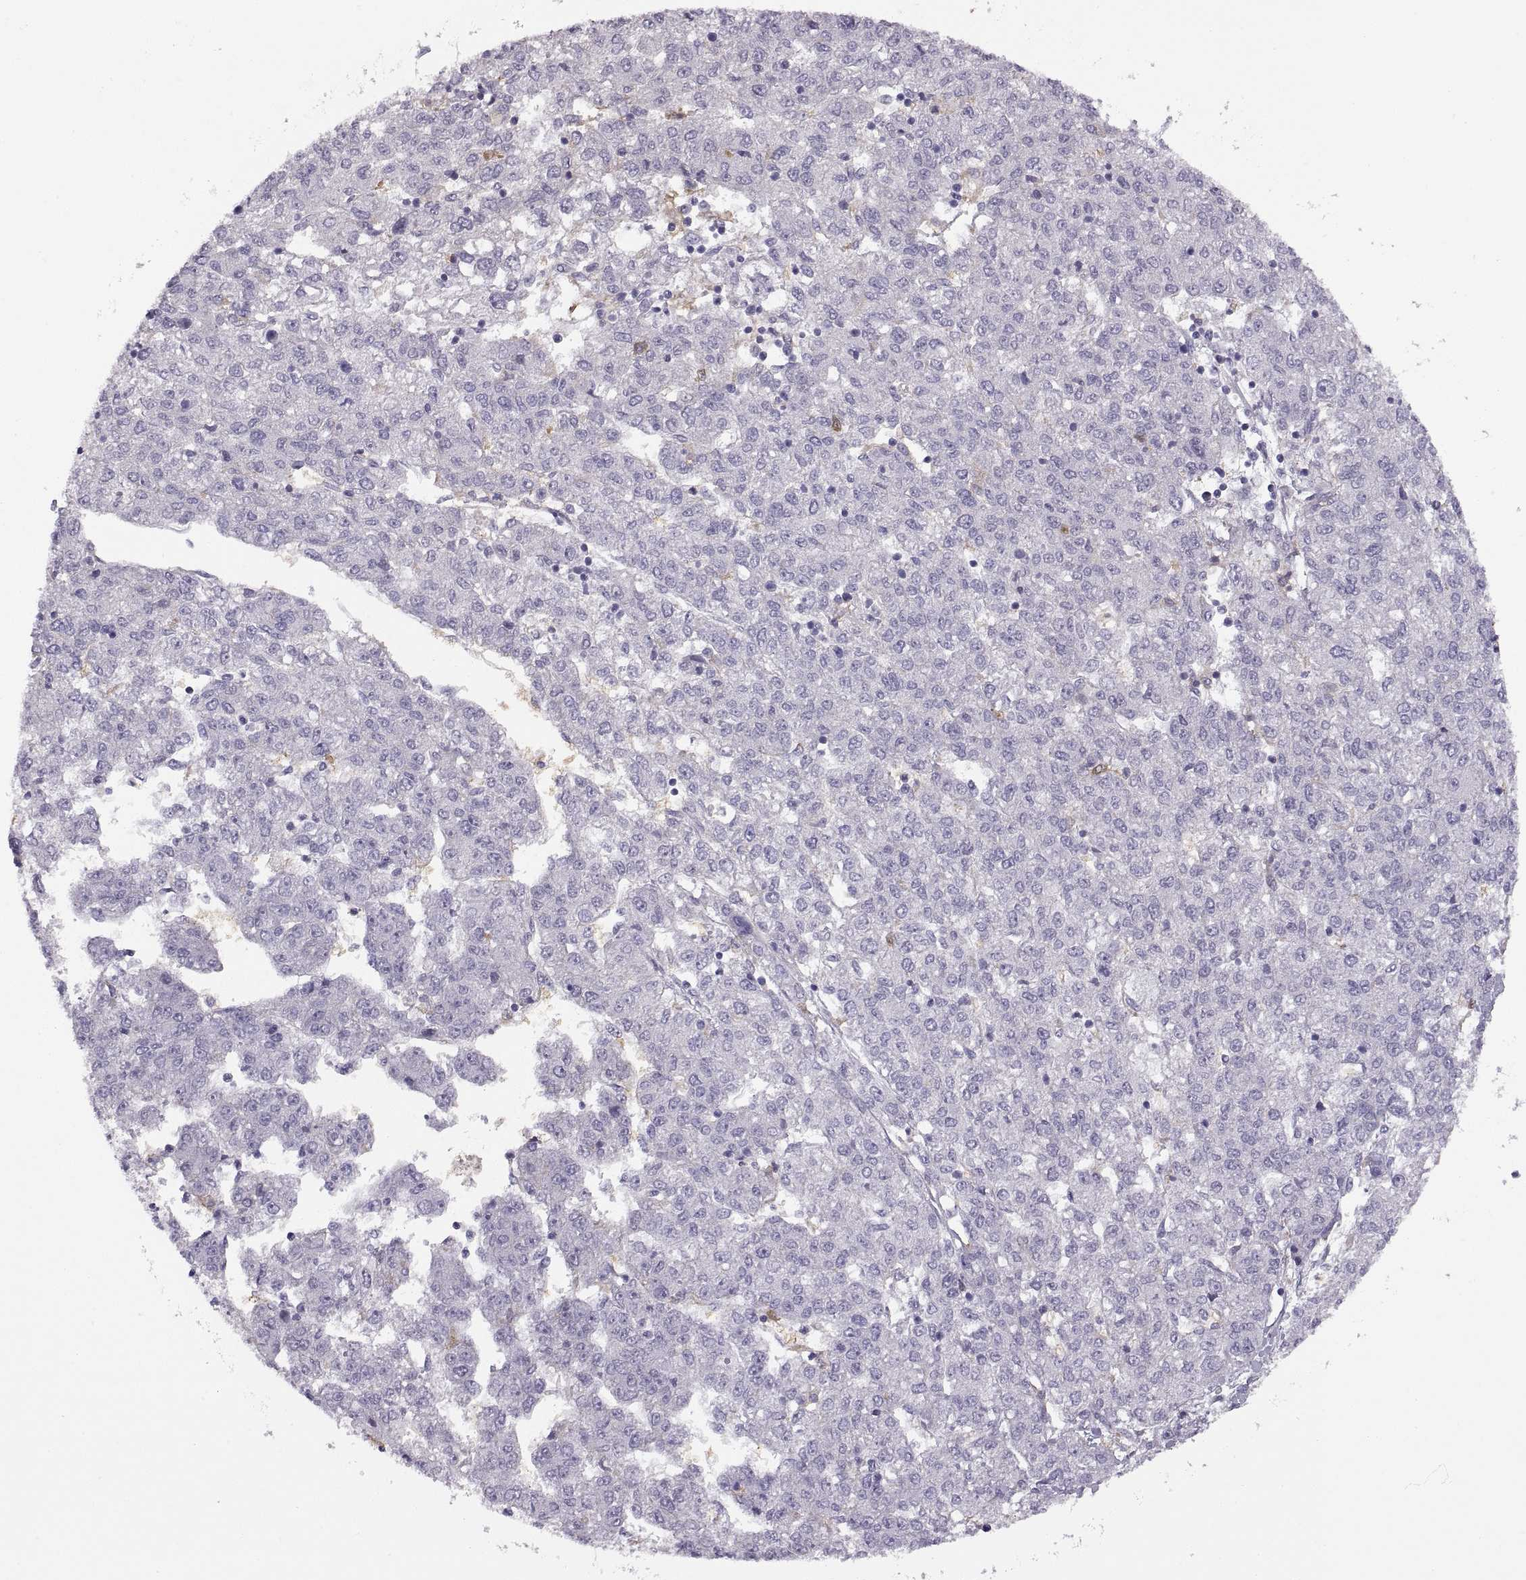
{"staining": {"intensity": "negative", "quantity": "none", "location": "none"}, "tissue": "liver cancer", "cell_type": "Tumor cells", "image_type": "cancer", "snomed": [{"axis": "morphology", "description": "Carcinoma, Hepatocellular, NOS"}, {"axis": "topography", "description": "Liver"}], "caption": "Immunohistochemistry photomicrograph of human liver cancer (hepatocellular carcinoma) stained for a protein (brown), which displays no expression in tumor cells.", "gene": "MEIOC", "patient": {"sex": "male", "age": 56}}